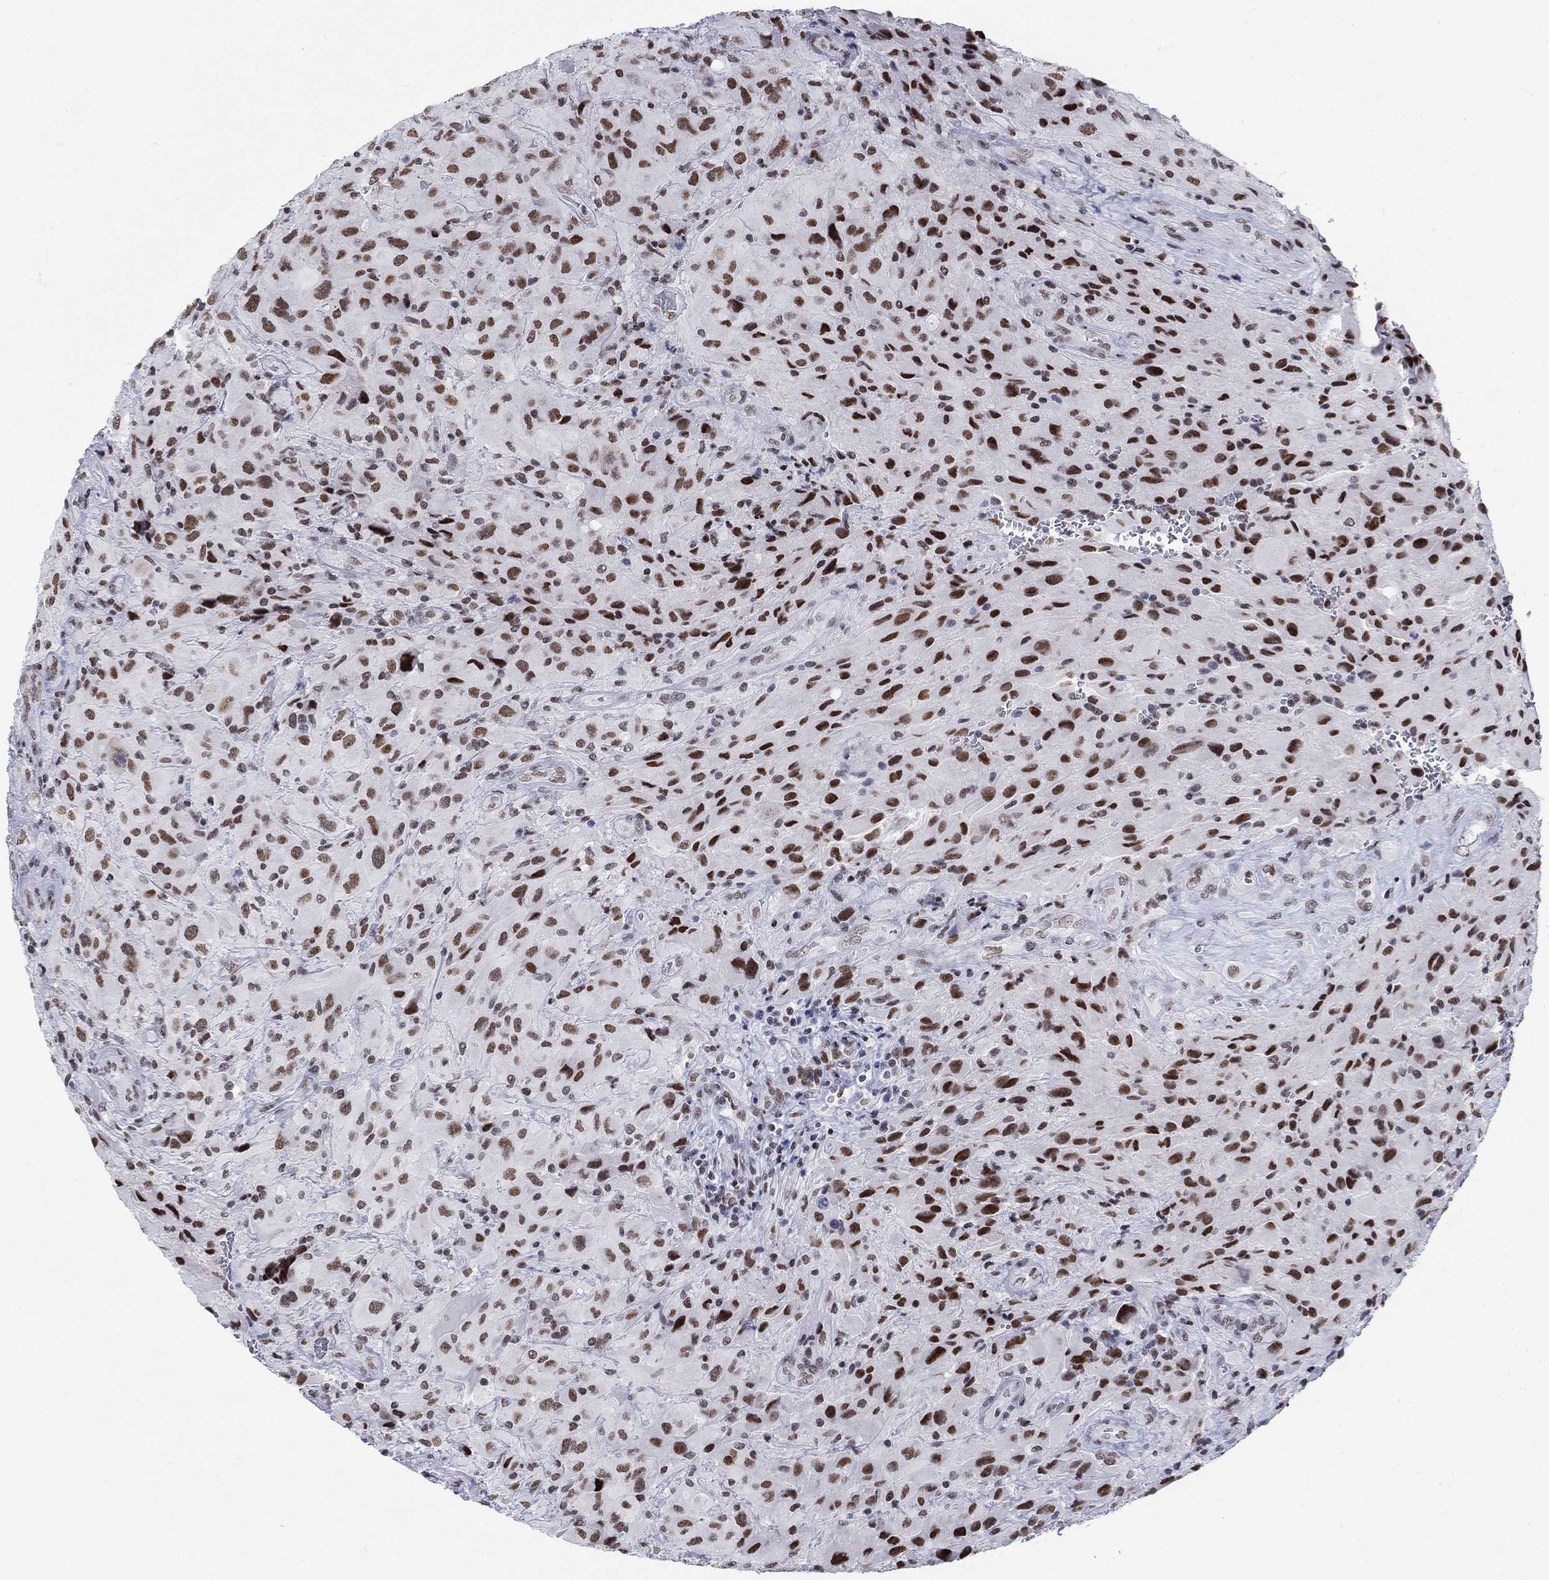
{"staining": {"intensity": "strong", "quantity": ">75%", "location": "nuclear"}, "tissue": "glioma", "cell_type": "Tumor cells", "image_type": "cancer", "snomed": [{"axis": "morphology", "description": "Glioma, malignant, High grade"}, {"axis": "topography", "description": "Cerebral cortex"}], "caption": "Human malignant glioma (high-grade) stained with a brown dye exhibits strong nuclear positive positivity in about >75% of tumor cells.", "gene": "NPAS3", "patient": {"sex": "male", "age": 35}}